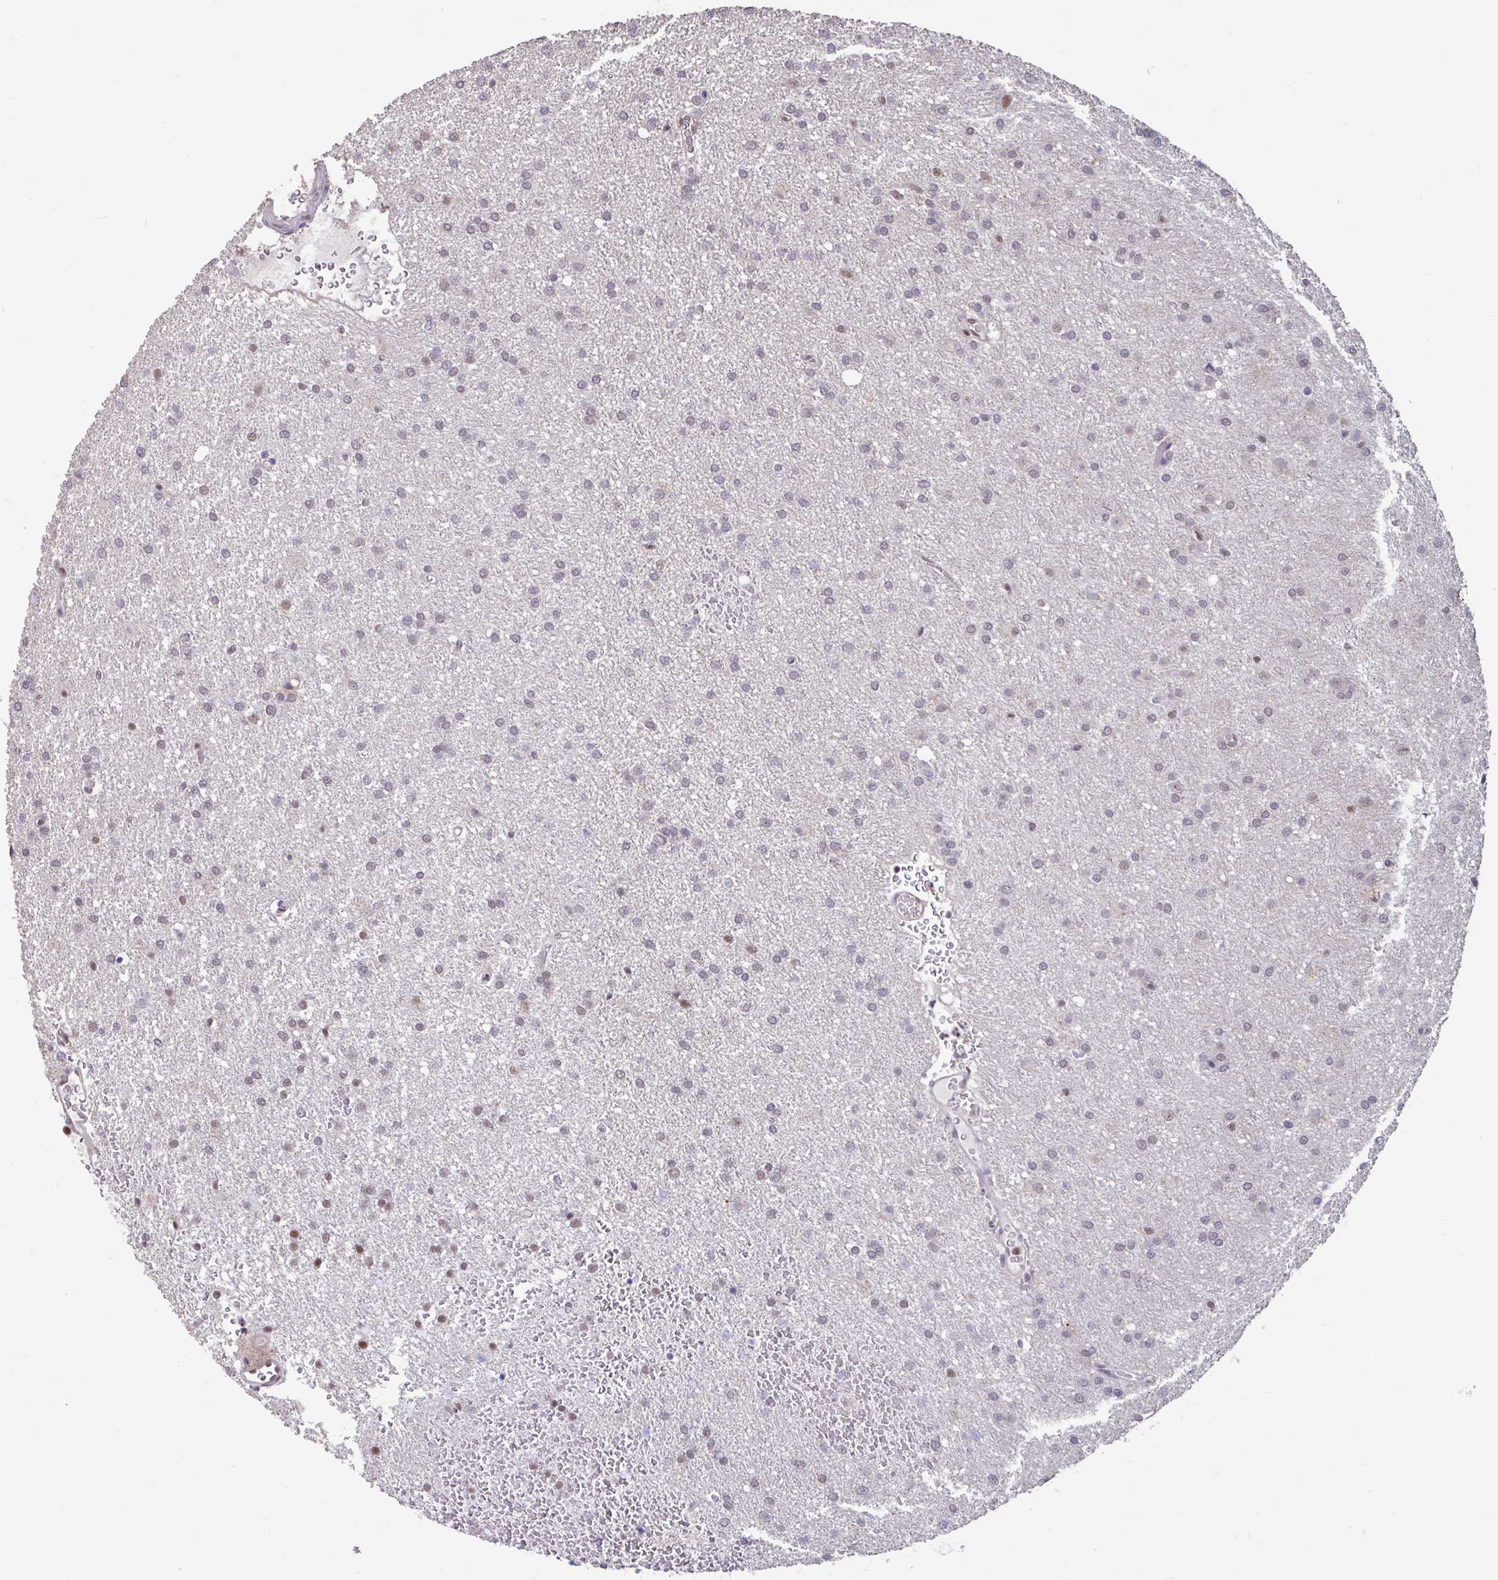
{"staining": {"intensity": "weak", "quantity": "<25%", "location": "nuclear"}, "tissue": "glioma", "cell_type": "Tumor cells", "image_type": "cancer", "snomed": [{"axis": "morphology", "description": "Glioma, malignant, High grade"}, {"axis": "topography", "description": "Brain"}], "caption": "There is no significant expression in tumor cells of glioma.", "gene": "DDX39A", "patient": {"sex": "female", "age": 50}}